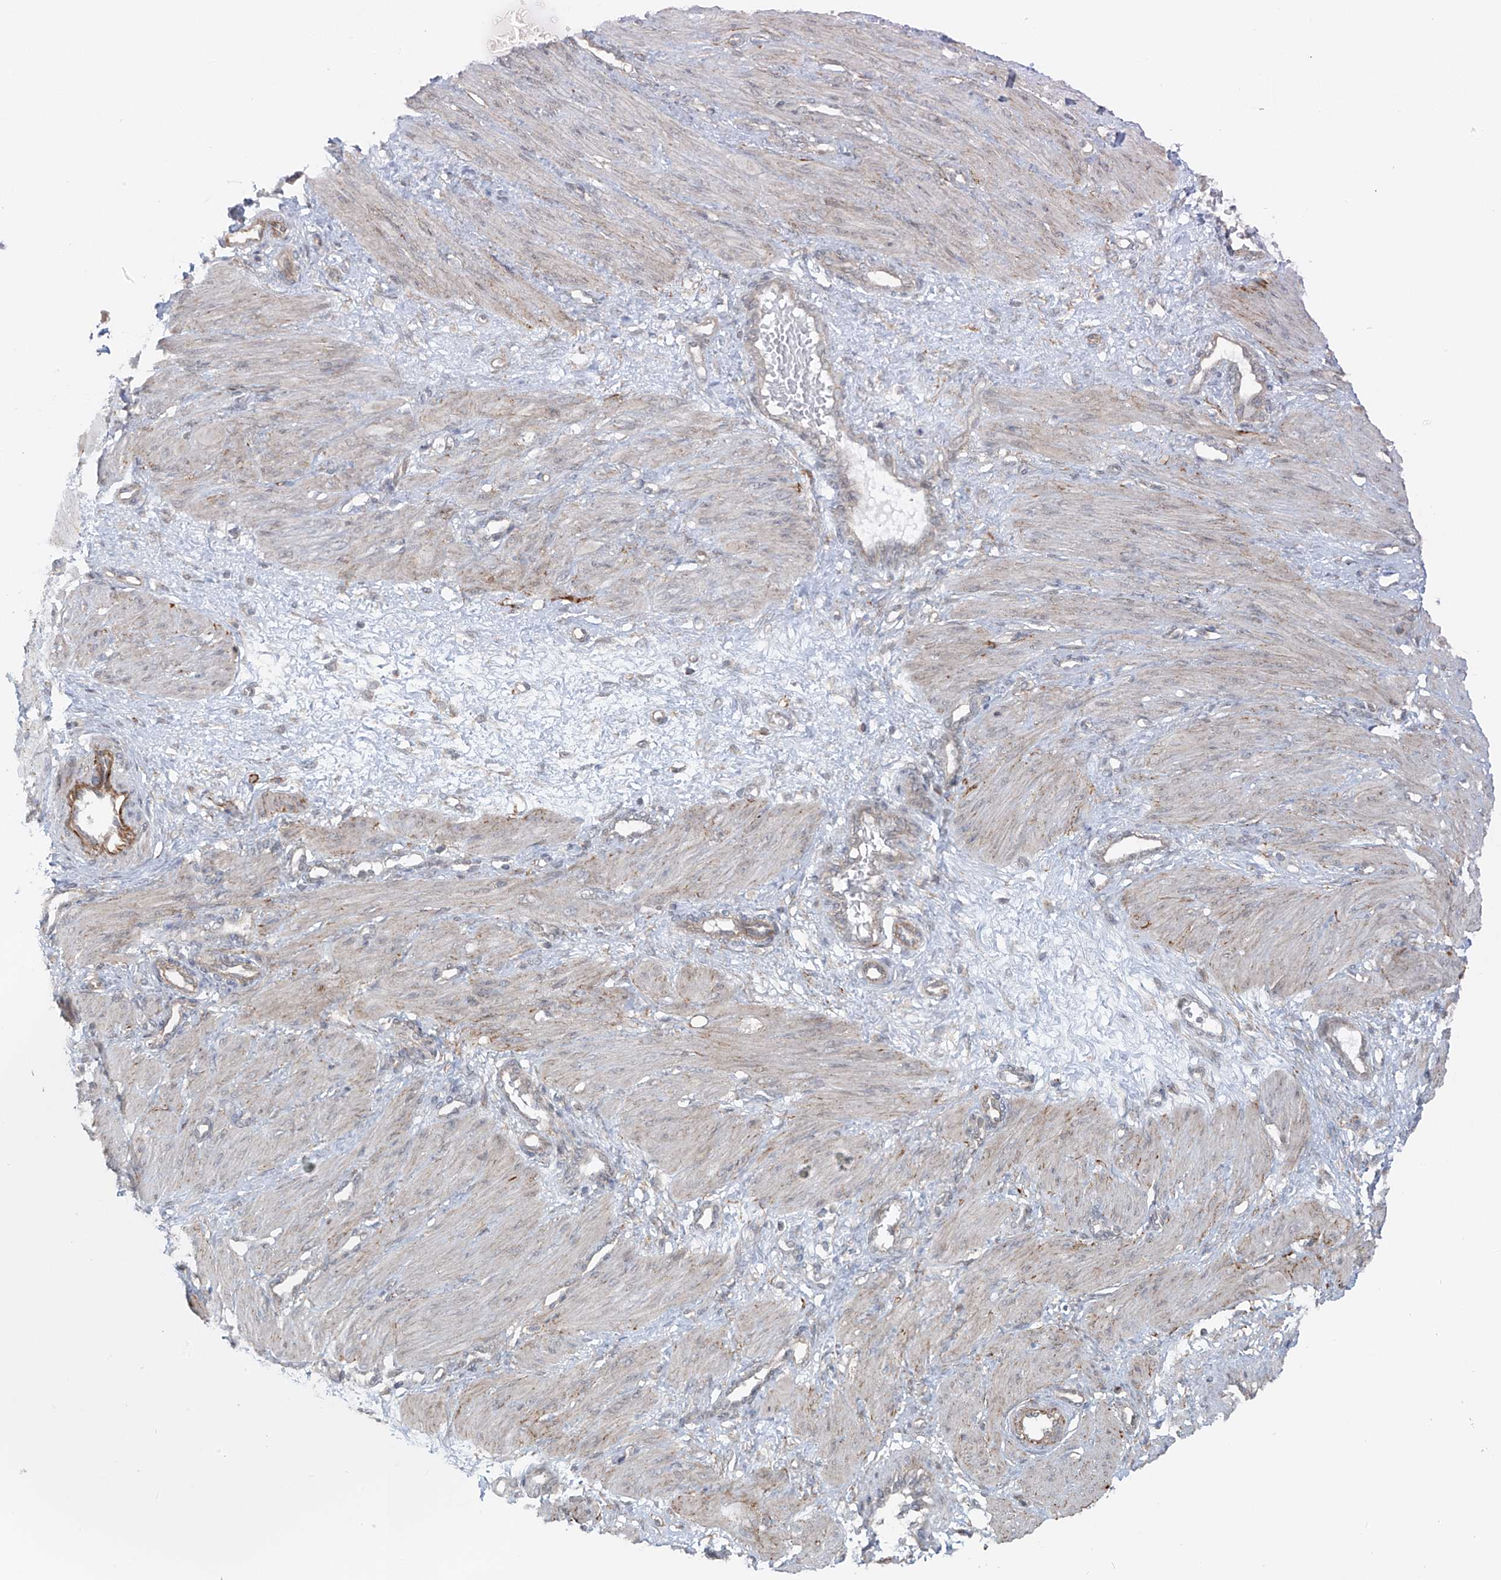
{"staining": {"intensity": "weak", "quantity": "25%-75%", "location": "cytoplasmic/membranous"}, "tissue": "smooth muscle", "cell_type": "Smooth muscle cells", "image_type": "normal", "snomed": [{"axis": "morphology", "description": "Normal tissue, NOS"}, {"axis": "topography", "description": "Endometrium"}], "caption": "DAB (3,3'-diaminobenzidine) immunohistochemical staining of normal smooth muscle demonstrates weak cytoplasmic/membranous protein staining in approximately 25%-75% of smooth muscle cells. Nuclei are stained in blue.", "gene": "PDE11A", "patient": {"sex": "female", "age": 33}}